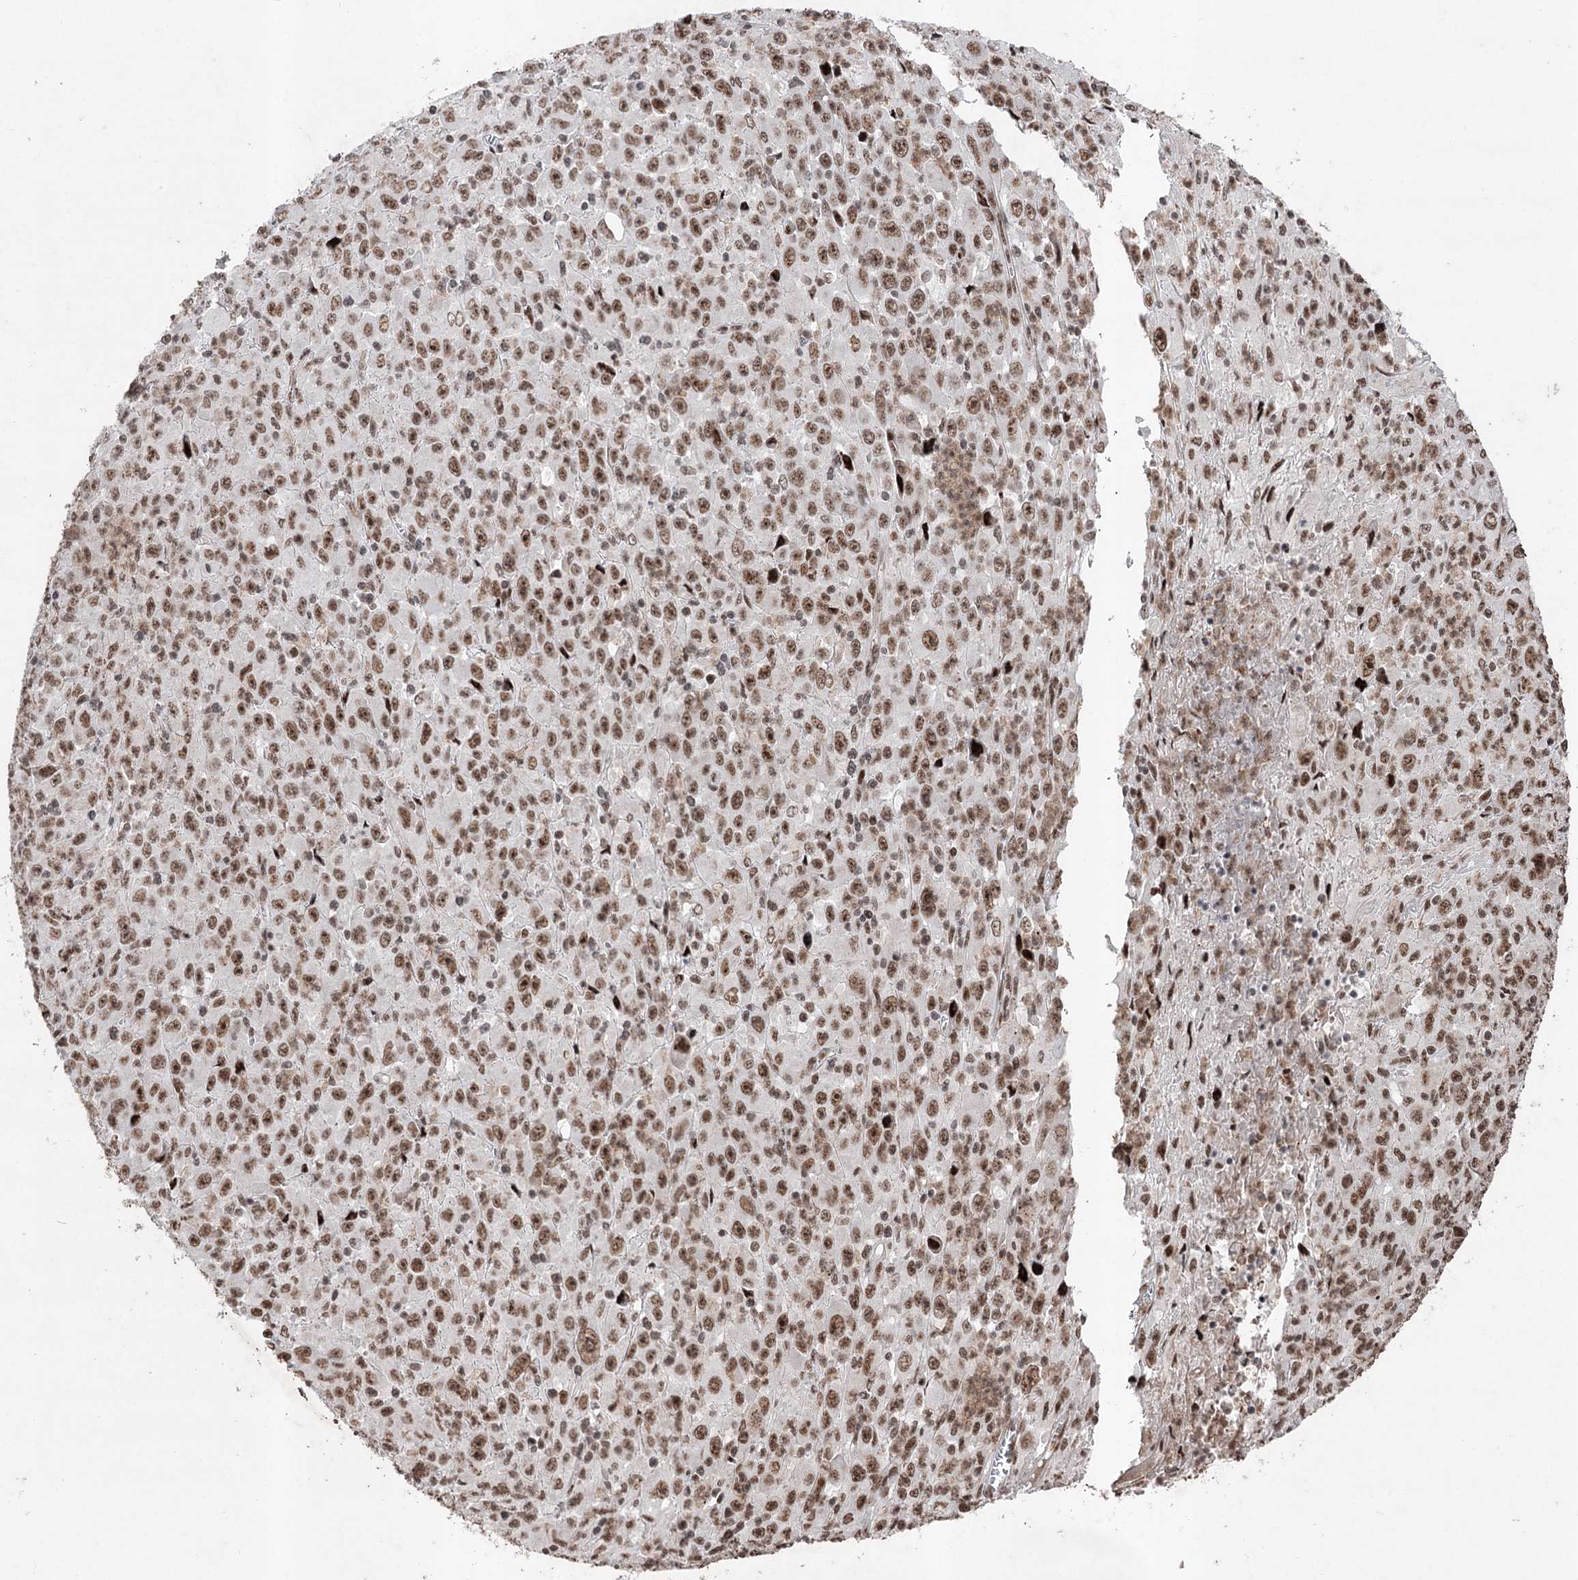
{"staining": {"intensity": "moderate", "quantity": ">75%", "location": "nuclear"}, "tissue": "melanoma", "cell_type": "Tumor cells", "image_type": "cancer", "snomed": [{"axis": "morphology", "description": "Malignant melanoma, Metastatic site"}, {"axis": "topography", "description": "Skin"}], "caption": "About >75% of tumor cells in human melanoma reveal moderate nuclear protein expression as visualized by brown immunohistochemical staining.", "gene": "PDCD4", "patient": {"sex": "female", "age": 56}}